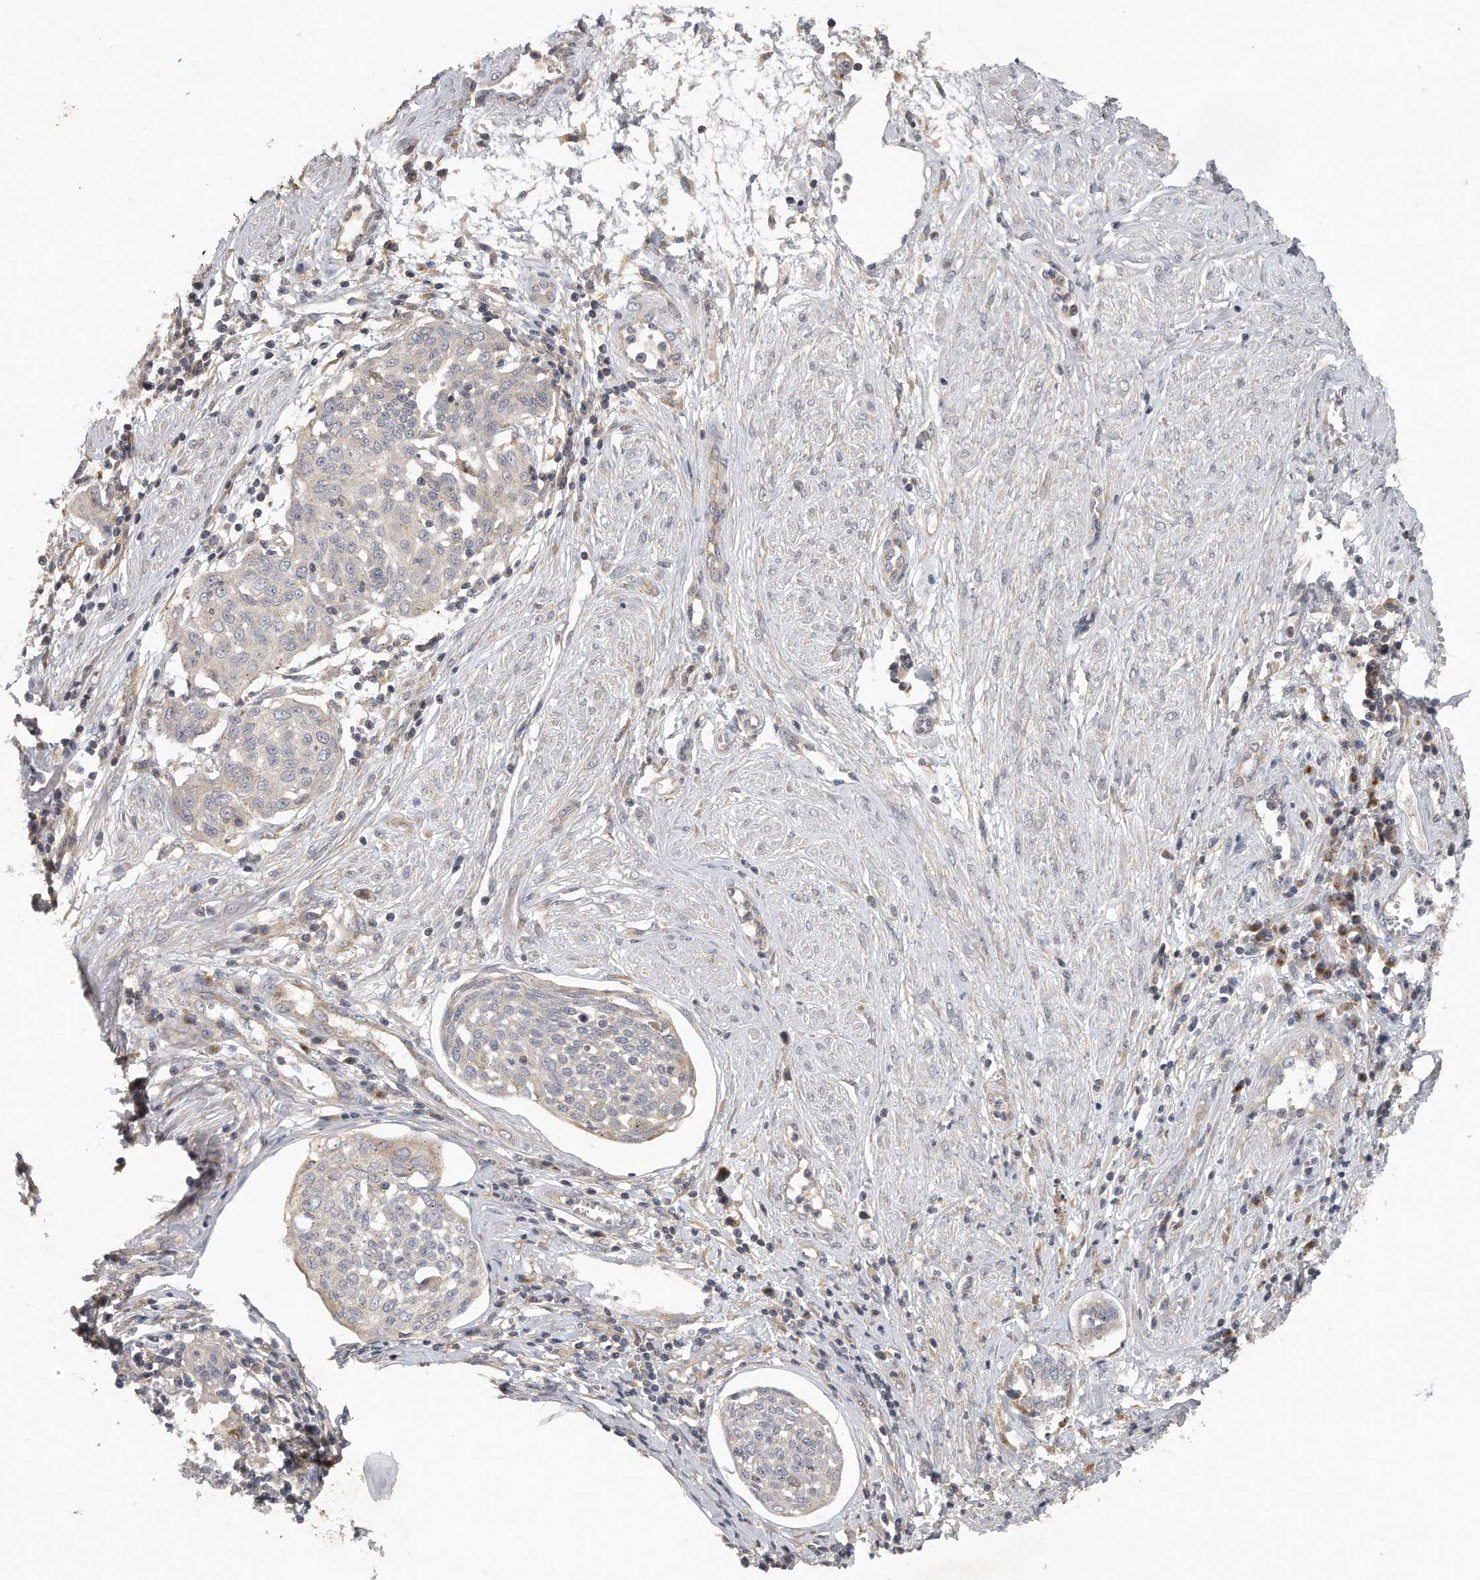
{"staining": {"intensity": "negative", "quantity": "none", "location": "none"}, "tissue": "cervical cancer", "cell_type": "Tumor cells", "image_type": "cancer", "snomed": [{"axis": "morphology", "description": "Squamous cell carcinoma, NOS"}, {"axis": "topography", "description": "Cervix"}], "caption": "Immunohistochemistry photomicrograph of squamous cell carcinoma (cervical) stained for a protein (brown), which reveals no positivity in tumor cells.", "gene": "TRAPPC14", "patient": {"sex": "female", "age": 34}}